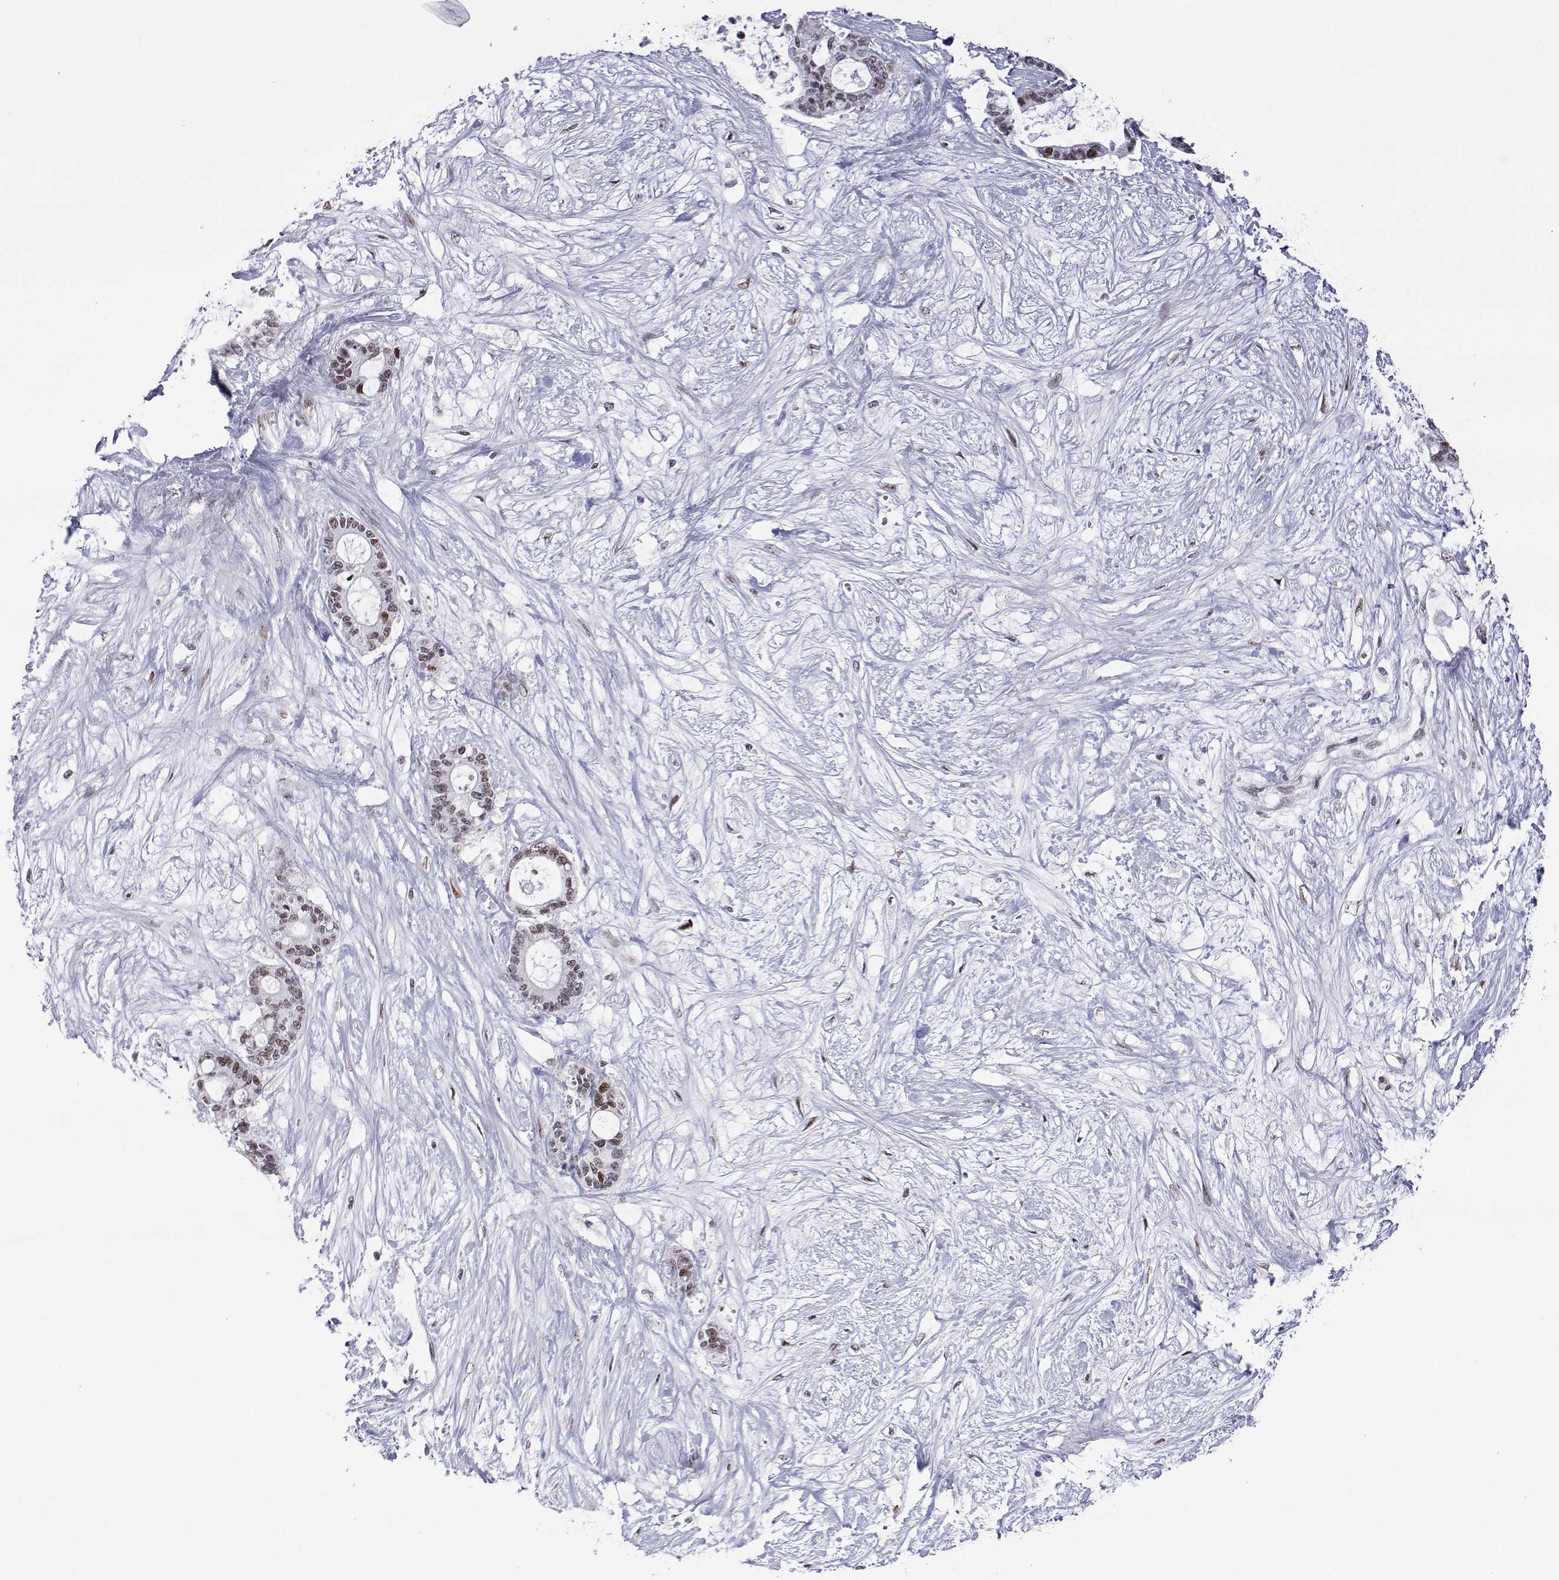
{"staining": {"intensity": "weak", "quantity": ">75%", "location": "nuclear"}, "tissue": "liver cancer", "cell_type": "Tumor cells", "image_type": "cancer", "snomed": [{"axis": "morphology", "description": "Normal tissue, NOS"}, {"axis": "morphology", "description": "Cholangiocarcinoma"}, {"axis": "topography", "description": "Liver"}, {"axis": "topography", "description": "Peripheral nerve tissue"}], "caption": "Immunohistochemistry of cholangiocarcinoma (liver) exhibits low levels of weak nuclear staining in approximately >75% of tumor cells.", "gene": "XPC", "patient": {"sex": "female", "age": 73}}